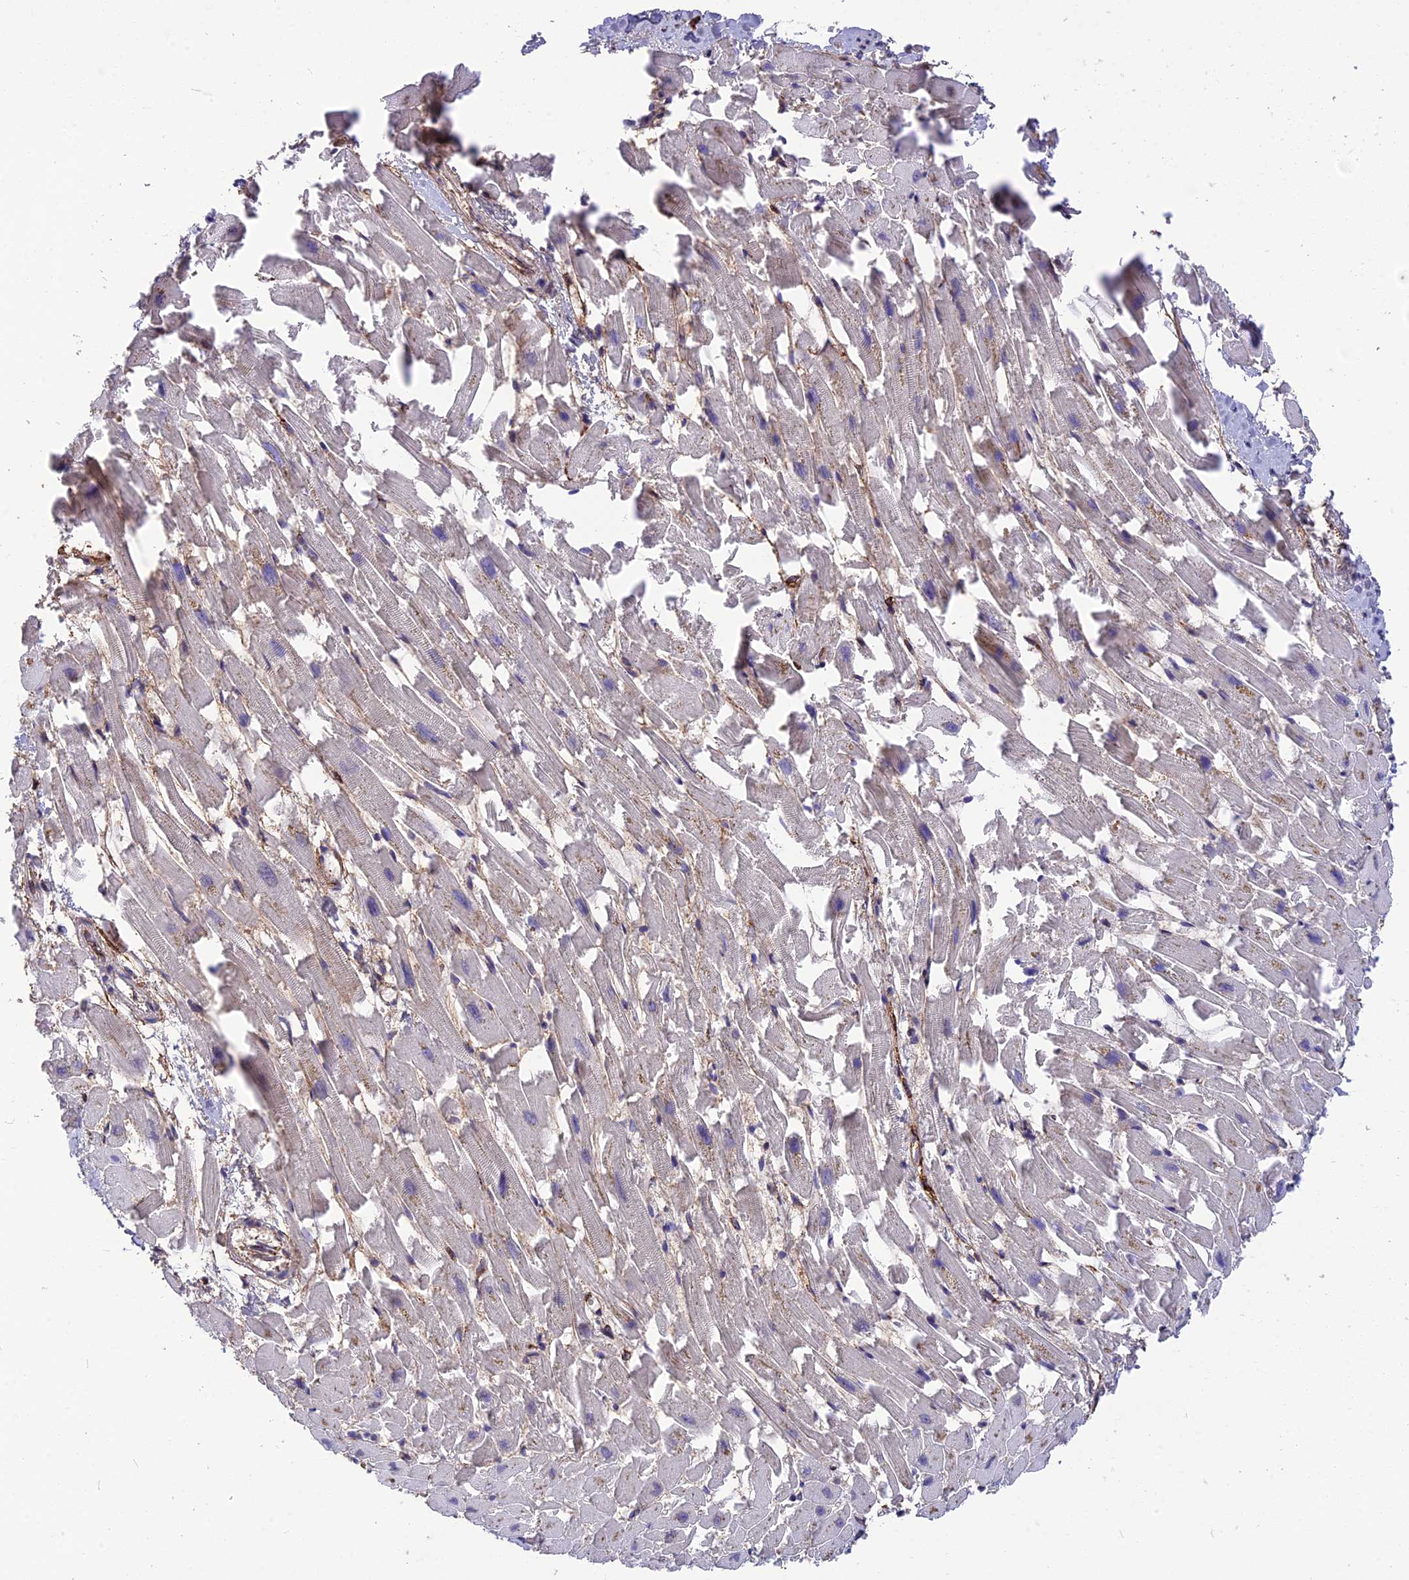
{"staining": {"intensity": "weak", "quantity": "<25%", "location": "cytoplasmic/membranous"}, "tissue": "heart muscle", "cell_type": "Cardiomyocytes", "image_type": "normal", "snomed": [{"axis": "morphology", "description": "Normal tissue, NOS"}, {"axis": "topography", "description": "Heart"}], "caption": "A high-resolution image shows immunohistochemistry staining of benign heart muscle, which shows no significant staining in cardiomyocytes. Nuclei are stained in blue.", "gene": "MFSD2A", "patient": {"sex": "female", "age": 64}}